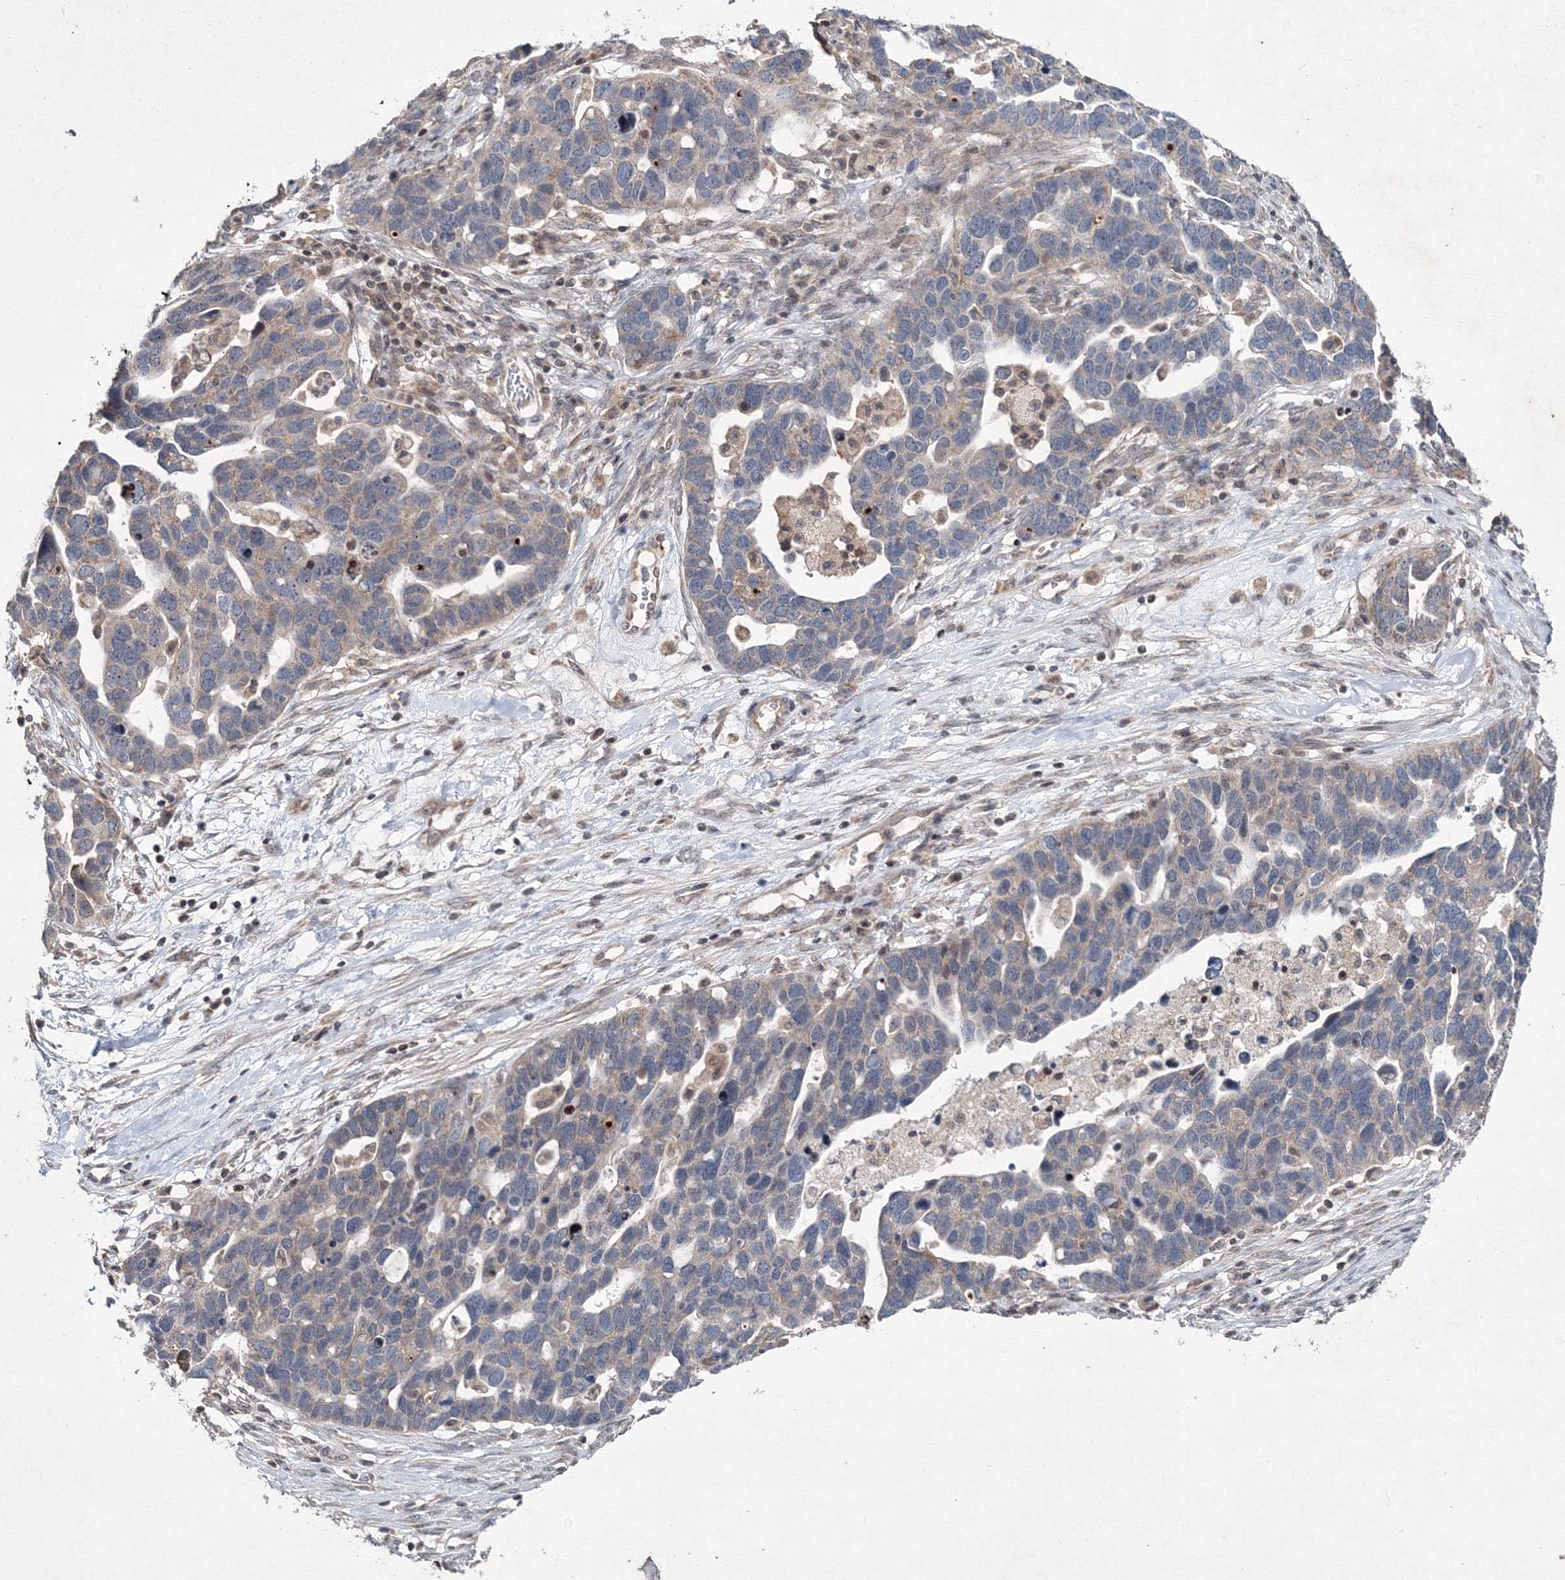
{"staining": {"intensity": "weak", "quantity": "<25%", "location": "cytoplasmic/membranous"}, "tissue": "ovarian cancer", "cell_type": "Tumor cells", "image_type": "cancer", "snomed": [{"axis": "morphology", "description": "Cystadenocarcinoma, serous, NOS"}, {"axis": "topography", "description": "Ovary"}], "caption": "IHC micrograph of human ovarian serous cystadenocarcinoma stained for a protein (brown), which reveals no staining in tumor cells.", "gene": "MKRN2", "patient": {"sex": "female", "age": 54}}